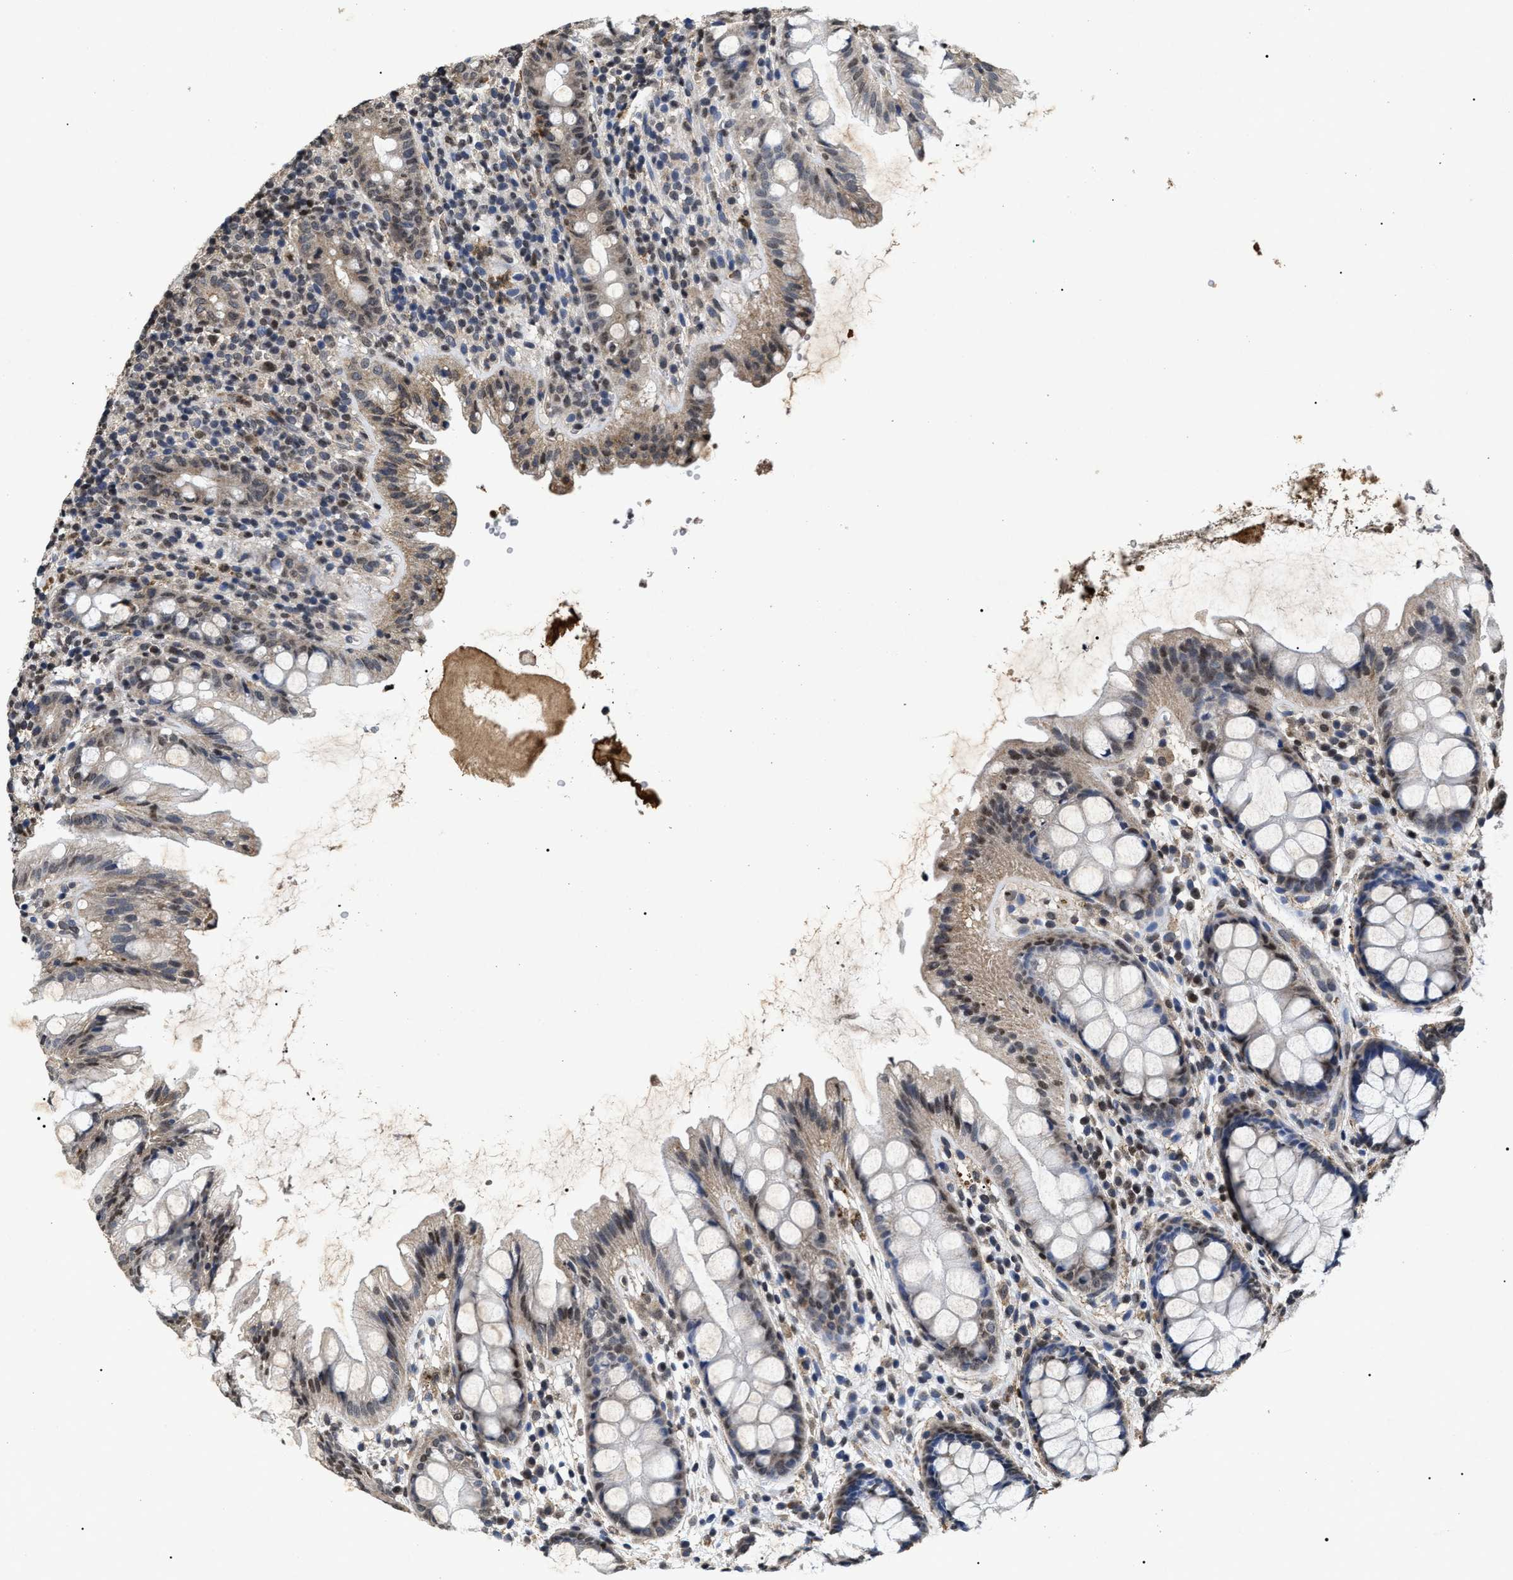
{"staining": {"intensity": "weak", "quantity": "25%-75%", "location": "cytoplasmic/membranous,nuclear"}, "tissue": "rectum", "cell_type": "Glandular cells", "image_type": "normal", "snomed": [{"axis": "morphology", "description": "Normal tissue, NOS"}, {"axis": "topography", "description": "Rectum"}], "caption": "Weak cytoplasmic/membranous,nuclear positivity is present in approximately 25%-75% of glandular cells in normal rectum.", "gene": "ANP32E", "patient": {"sex": "female", "age": 65}}